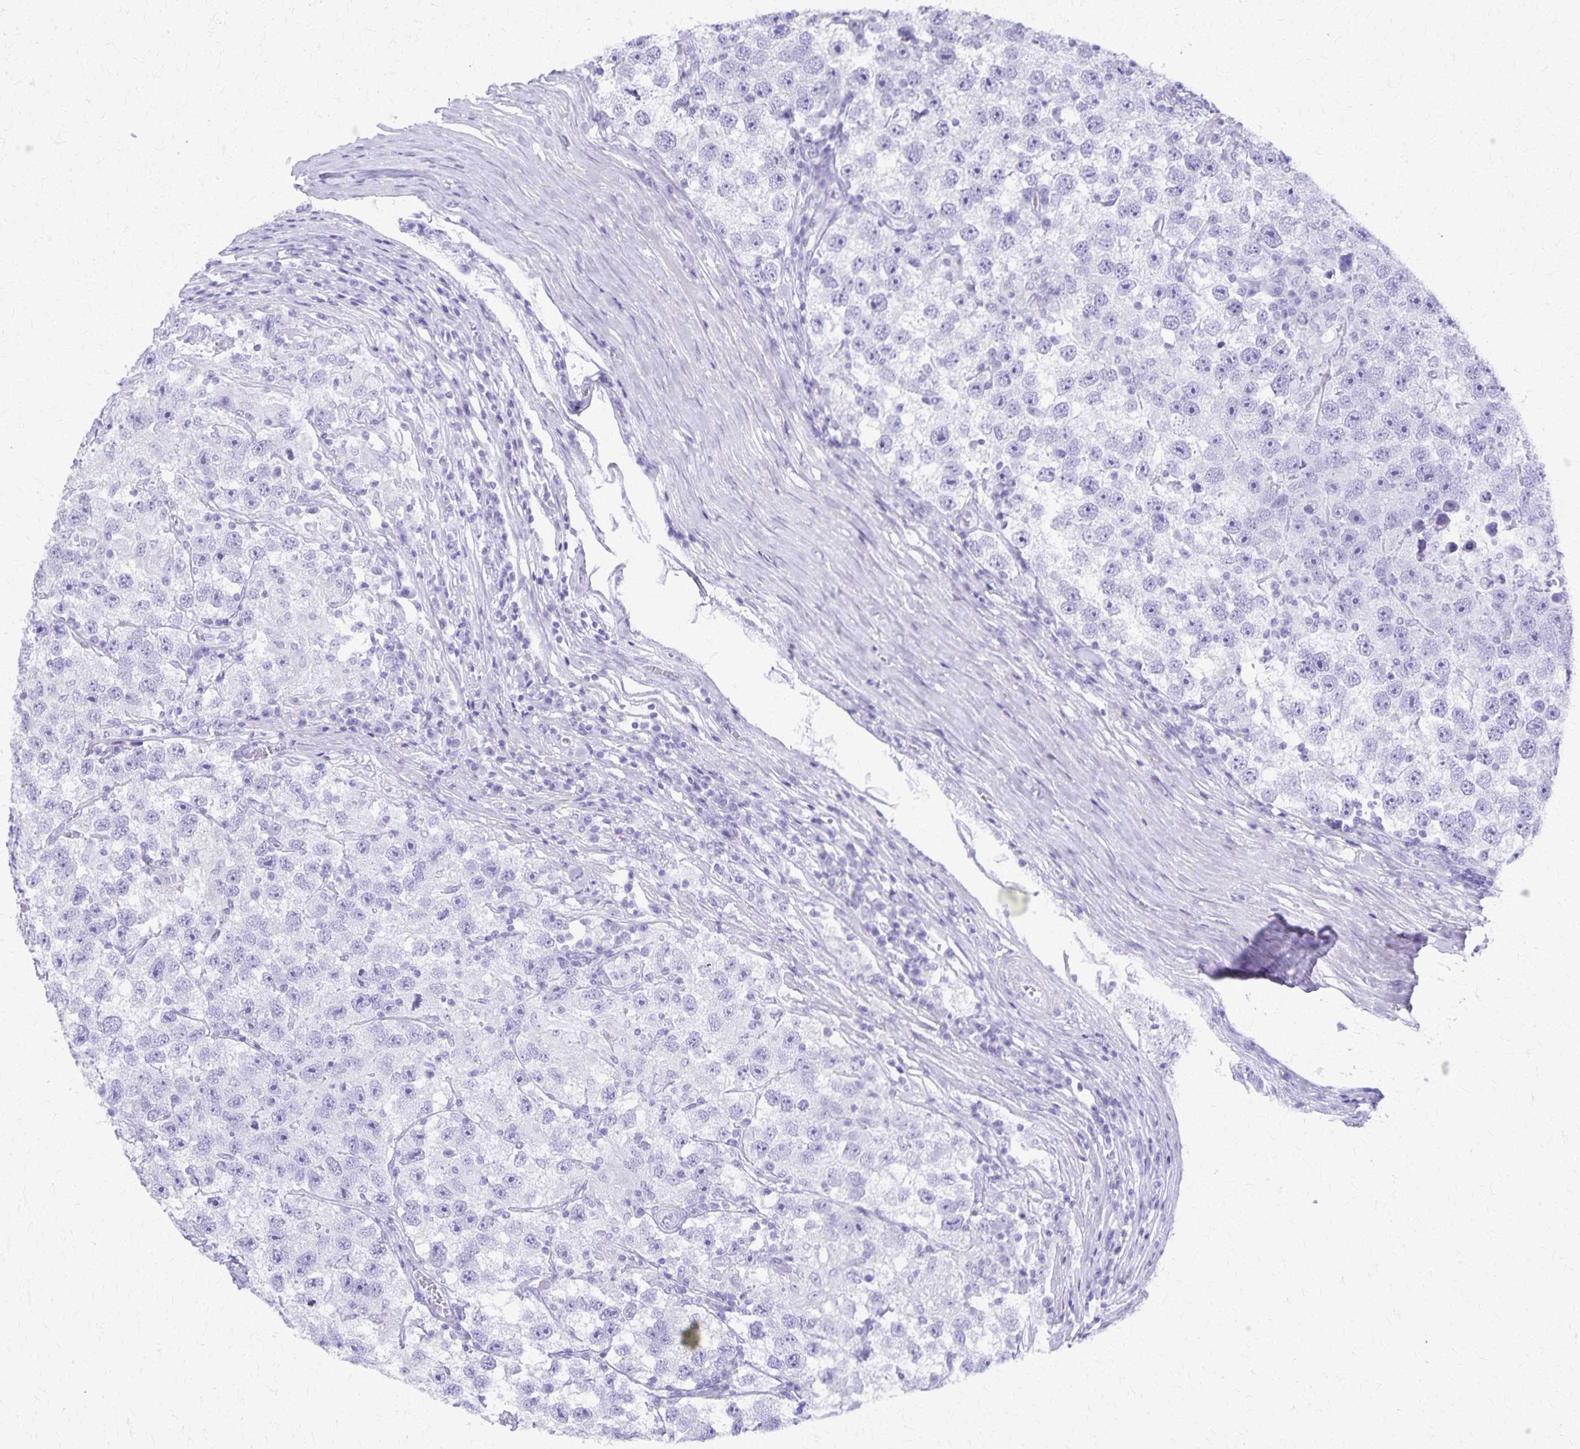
{"staining": {"intensity": "negative", "quantity": "none", "location": "none"}, "tissue": "testis cancer", "cell_type": "Tumor cells", "image_type": "cancer", "snomed": [{"axis": "morphology", "description": "Seminoma, NOS"}, {"axis": "topography", "description": "Testis"}], "caption": "A high-resolution micrograph shows immunohistochemistry (IHC) staining of testis cancer (seminoma), which exhibits no significant expression in tumor cells. (DAB (3,3'-diaminobenzidine) immunohistochemistry with hematoxylin counter stain).", "gene": "DEFA5", "patient": {"sex": "male", "age": 26}}